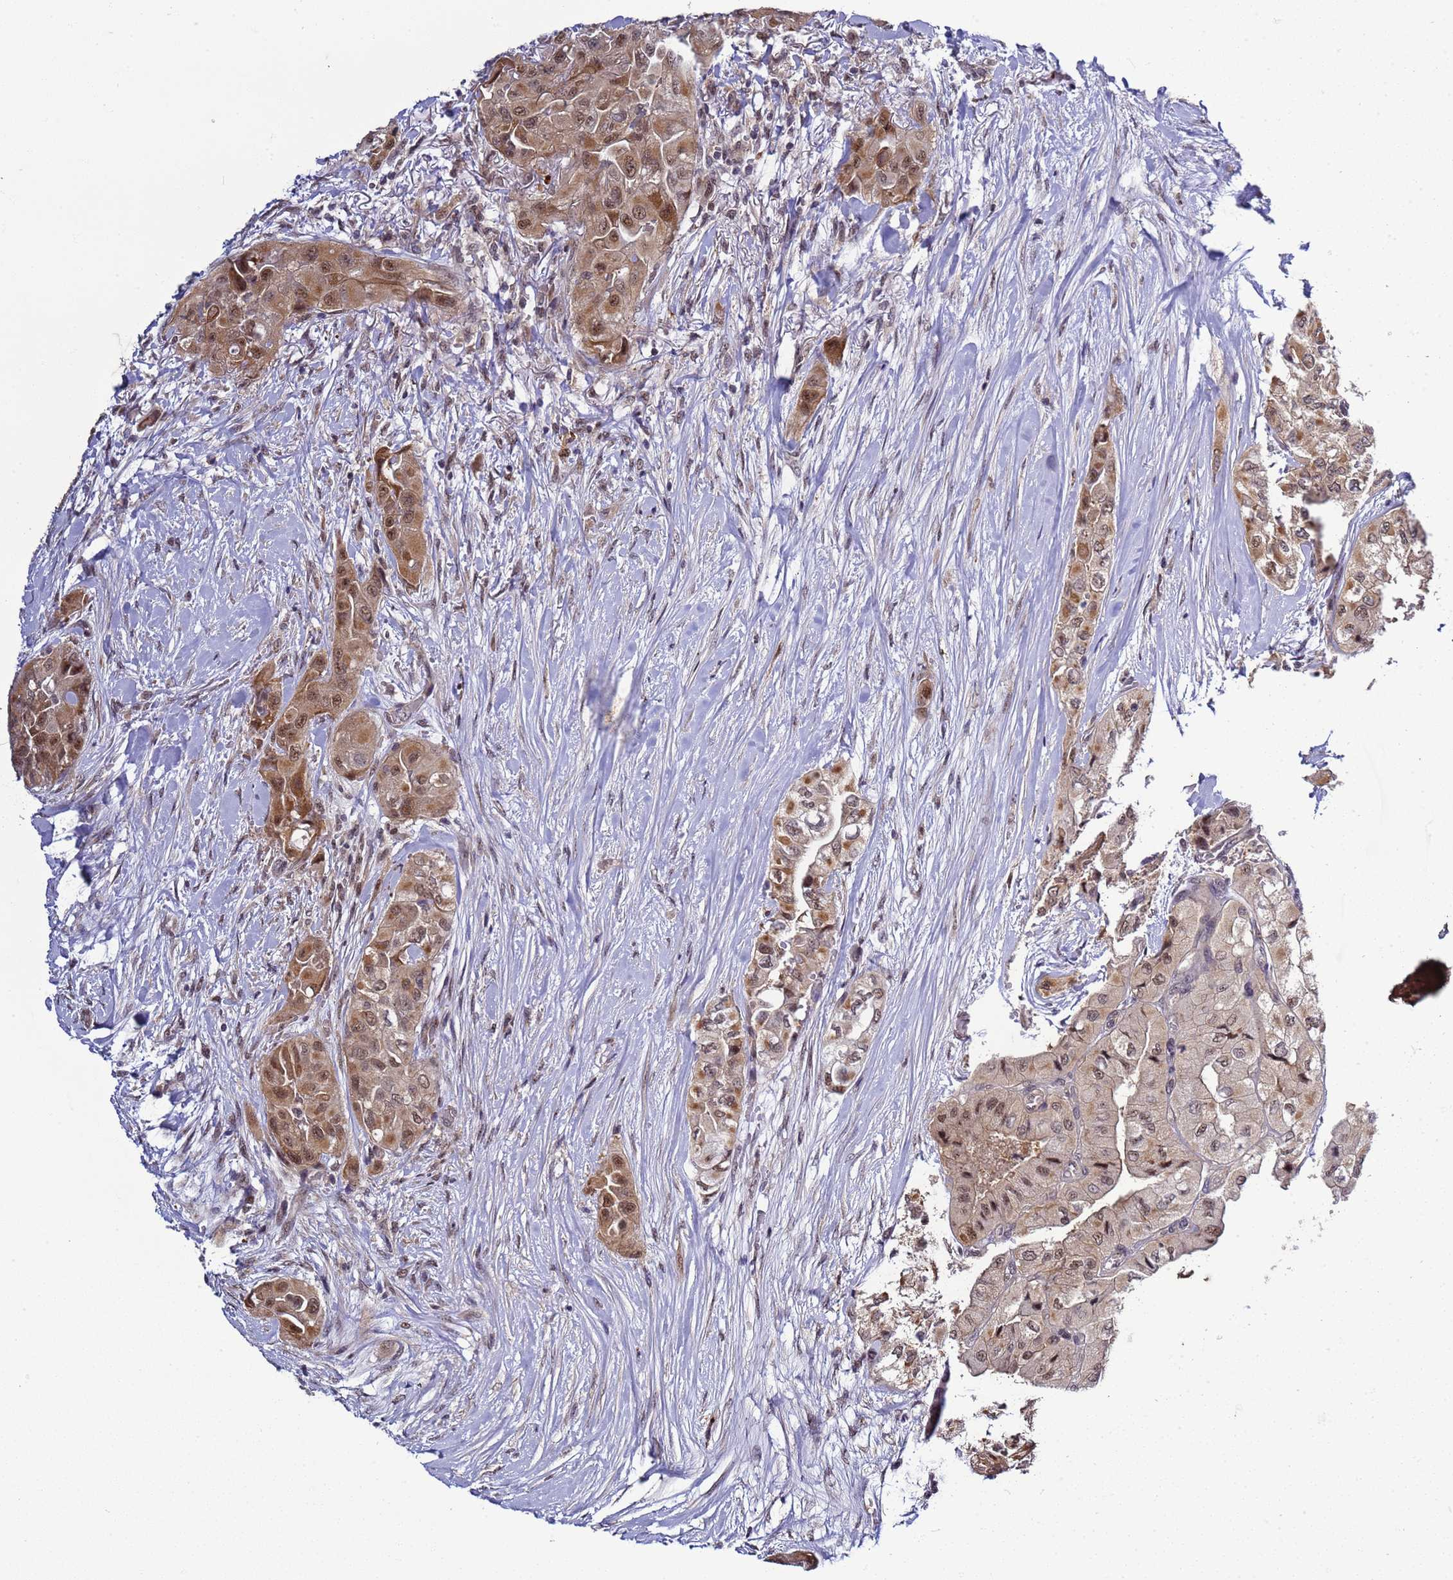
{"staining": {"intensity": "moderate", "quantity": ">75%", "location": "cytoplasmic/membranous,nuclear"}, "tissue": "thyroid cancer", "cell_type": "Tumor cells", "image_type": "cancer", "snomed": [{"axis": "morphology", "description": "Papillary adenocarcinoma, NOS"}, {"axis": "topography", "description": "Thyroid gland"}], "caption": "The photomicrograph shows immunohistochemical staining of thyroid cancer (papillary adenocarcinoma). There is moderate cytoplasmic/membranous and nuclear staining is present in approximately >75% of tumor cells.", "gene": "GEN1", "patient": {"sex": "female", "age": 59}}